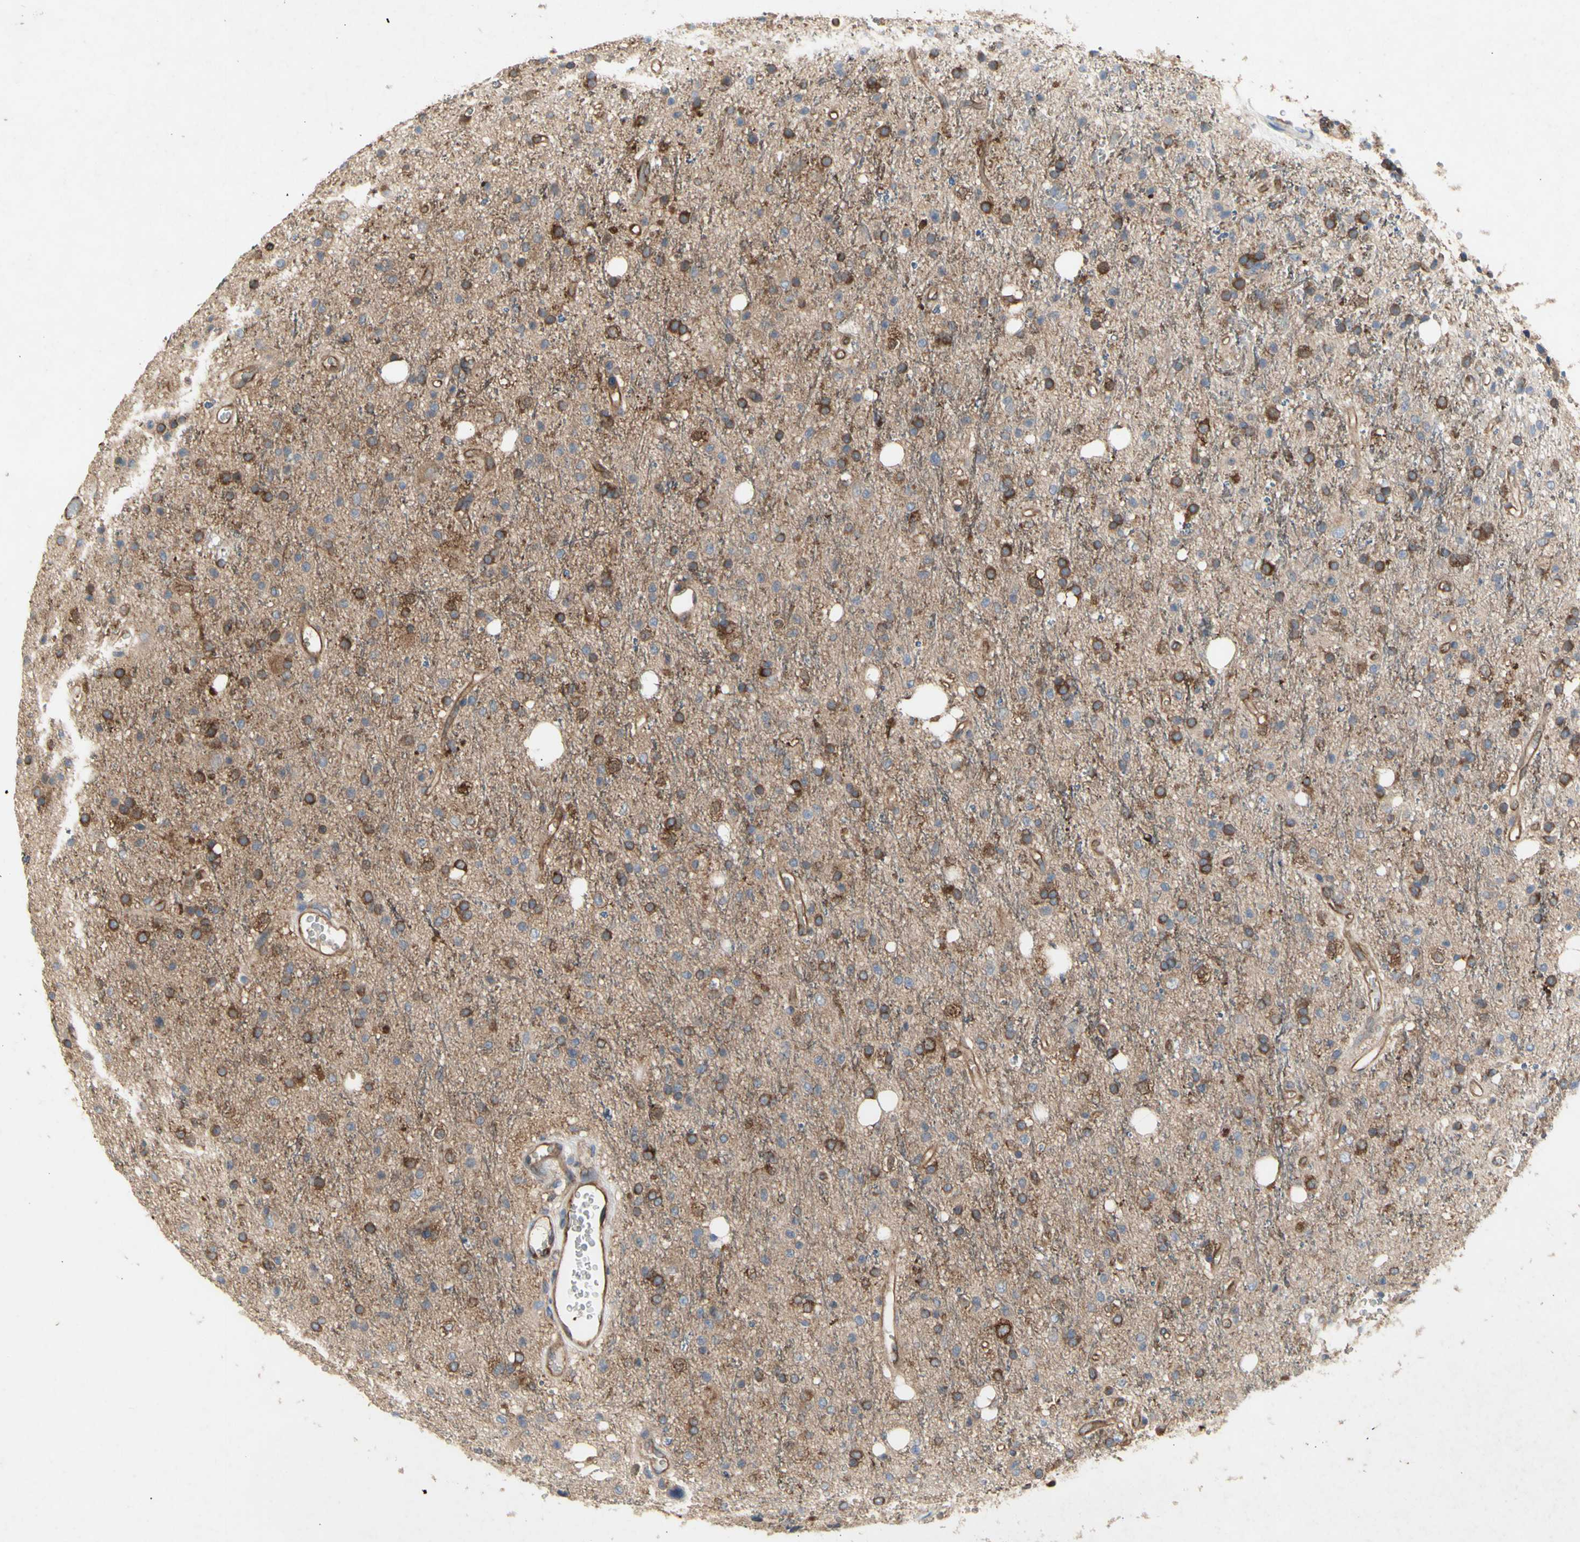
{"staining": {"intensity": "strong", "quantity": "25%-75%", "location": "cytoplasmic/membranous"}, "tissue": "glioma", "cell_type": "Tumor cells", "image_type": "cancer", "snomed": [{"axis": "morphology", "description": "Glioma, malignant, High grade"}, {"axis": "topography", "description": "Brain"}], "caption": "This photomicrograph shows immunohistochemistry staining of malignant glioma (high-grade), with high strong cytoplasmic/membranous staining in about 25%-75% of tumor cells.", "gene": "KLC1", "patient": {"sex": "male", "age": 47}}